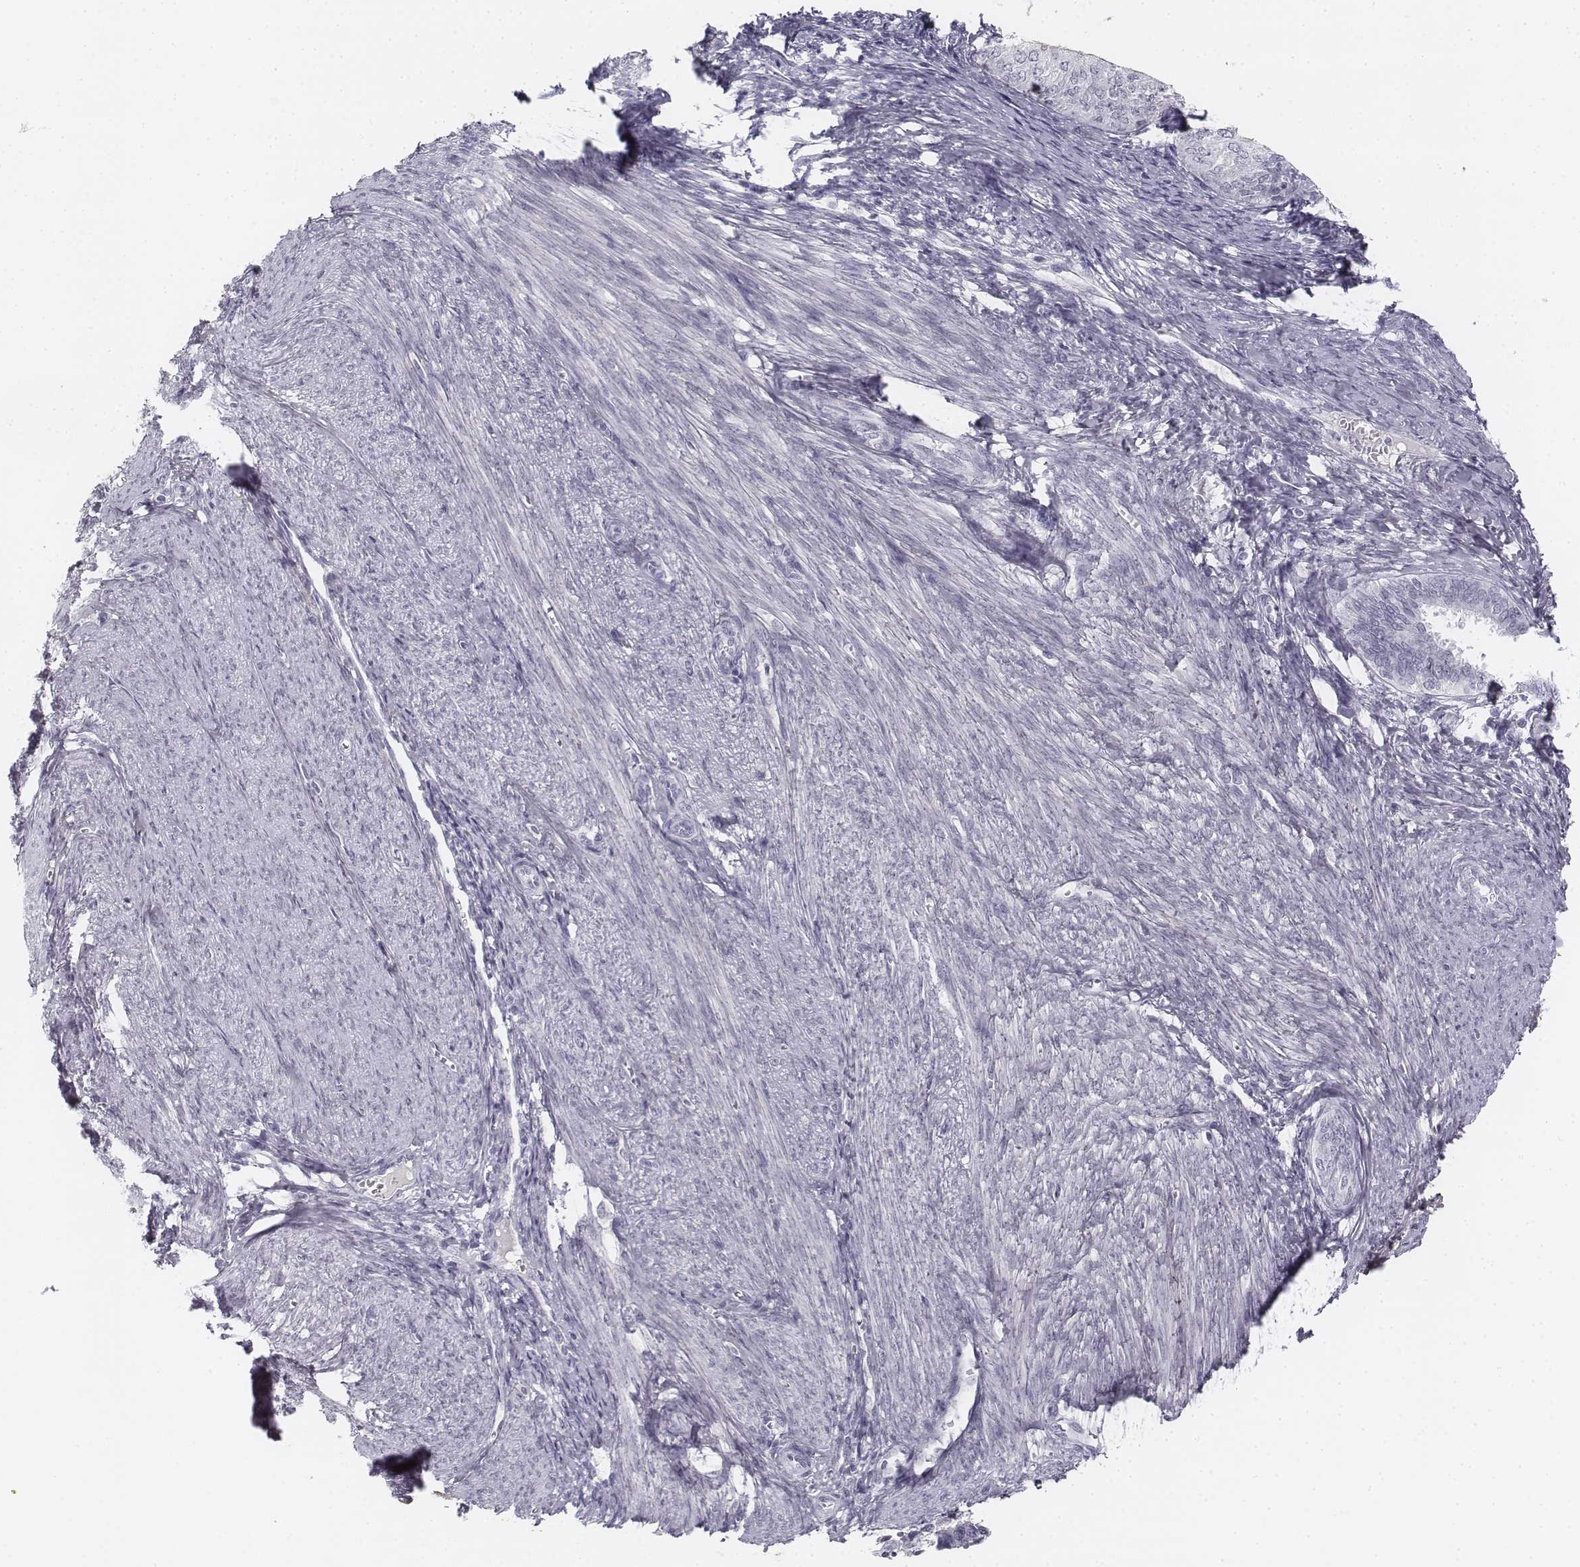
{"staining": {"intensity": "negative", "quantity": "none", "location": "none"}, "tissue": "endometrial cancer", "cell_type": "Tumor cells", "image_type": "cancer", "snomed": [{"axis": "morphology", "description": "Adenocarcinoma, NOS"}, {"axis": "topography", "description": "Endometrium"}], "caption": "IHC of human adenocarcinoma (endometrial) displays no positivity in tumor cells.", "gene": "KRT84", "patient": {"sex": "female", "age": 58}}